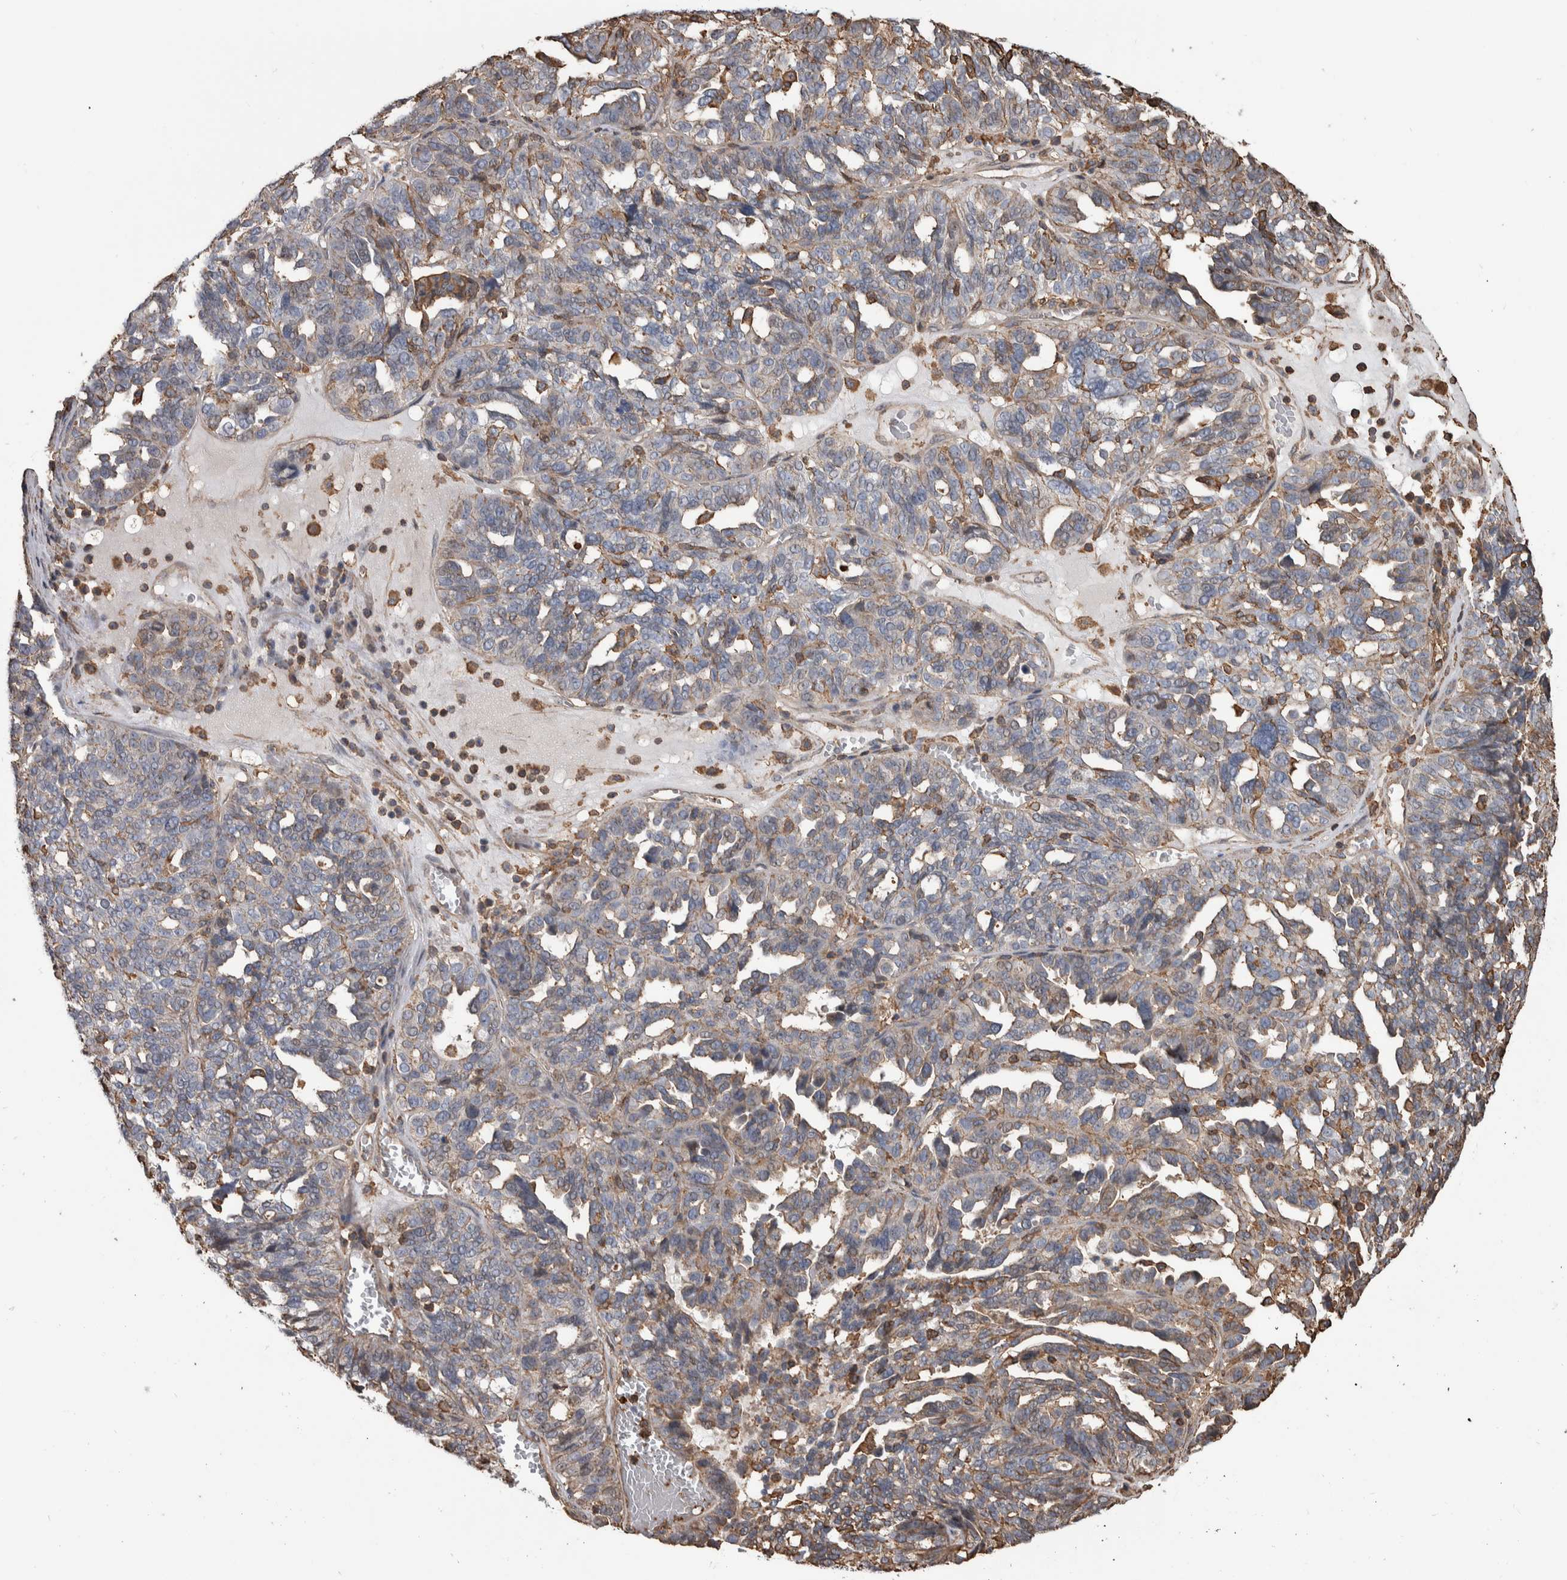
{"staining": {"intensity": "weak", "quantity": "25%-75%", "location": "cytoplasmic/membranous"}, "tissue": "ovarian cancer", "cell_type": "Tumor cells", "image_type": "cancer", "snomed": [{"axis": "morphology", "description": "Cystadenocarcinoma, serous, NOS"}, {"axis": "topography", "description": "Ovary"}], "caption": "Immunohistochemical staining of human ovarian cancer (serous cystadenocarcinoma) displays weak cytoplasmic/membranous protein staining in approximately 25%-75% of tumor cells.", "gene": "ENPP2", "patient": {"sex": "female", "age": 59}}